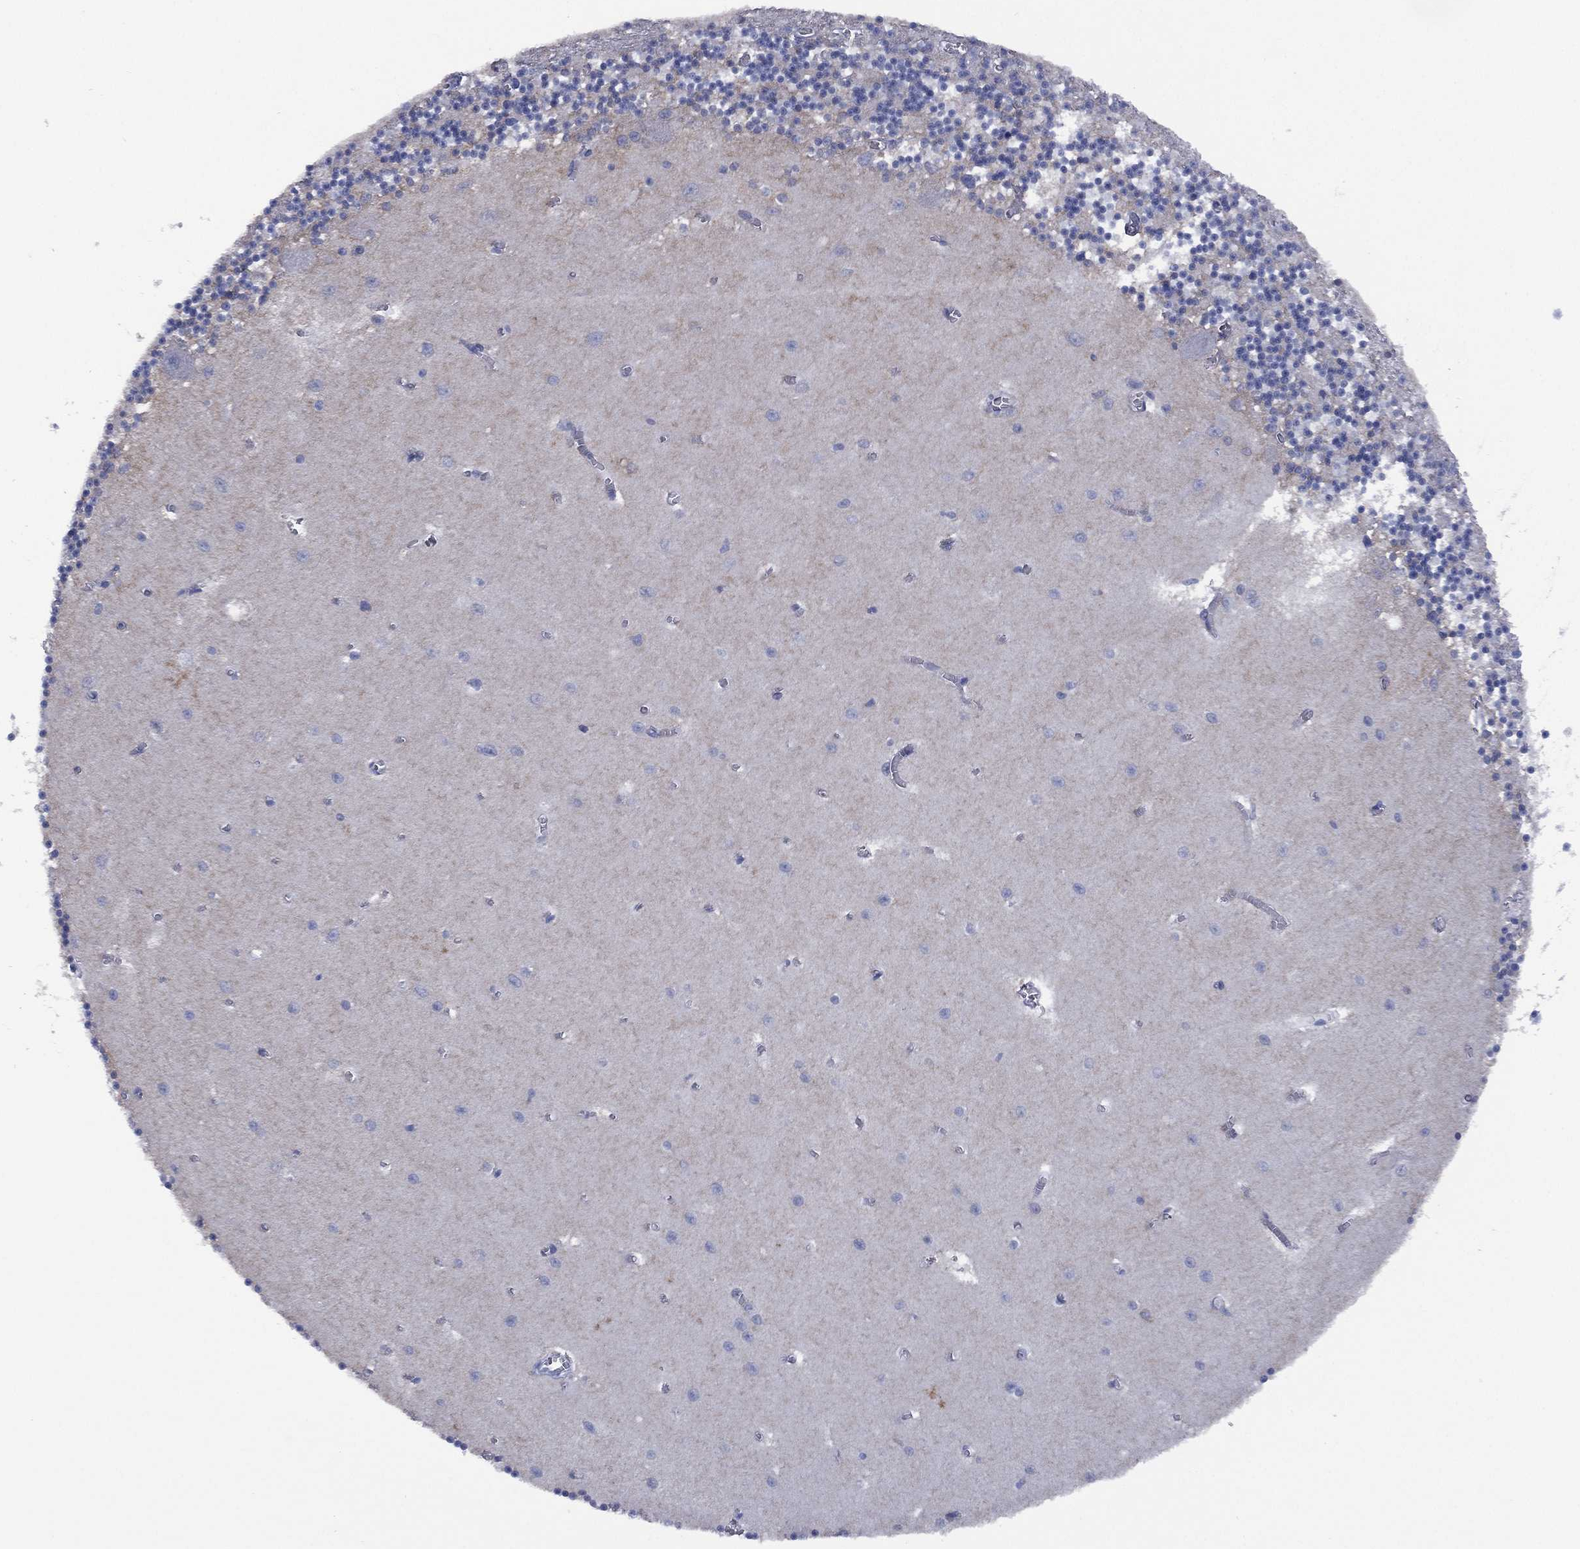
{"staining": {"intensity": "negative", "quantity": "none", "location": "none"}, "tissue": "cerebellum", "cell_type": "Cells in granular layer", "image_type": "normal", "snomed": [{"axis": "morphology", "description": "Normal tissue, NOS"}, {"axis": "topography", "description": "Cerebellum"}], "caption": "High power microscopy micrograph of an immunohistochemistry (IHC) photomicrograph of normal cerebellum, revealing no significant staining in cells in granular layer. Brightfield microscopy of IHC stained with DAB (3,3'-diaminobenzidine) (brown) and hematoxylin (blue), captured at high magnification.", "gene": "SLC4A4", "patient": {"sex": "female", "age": 64}}